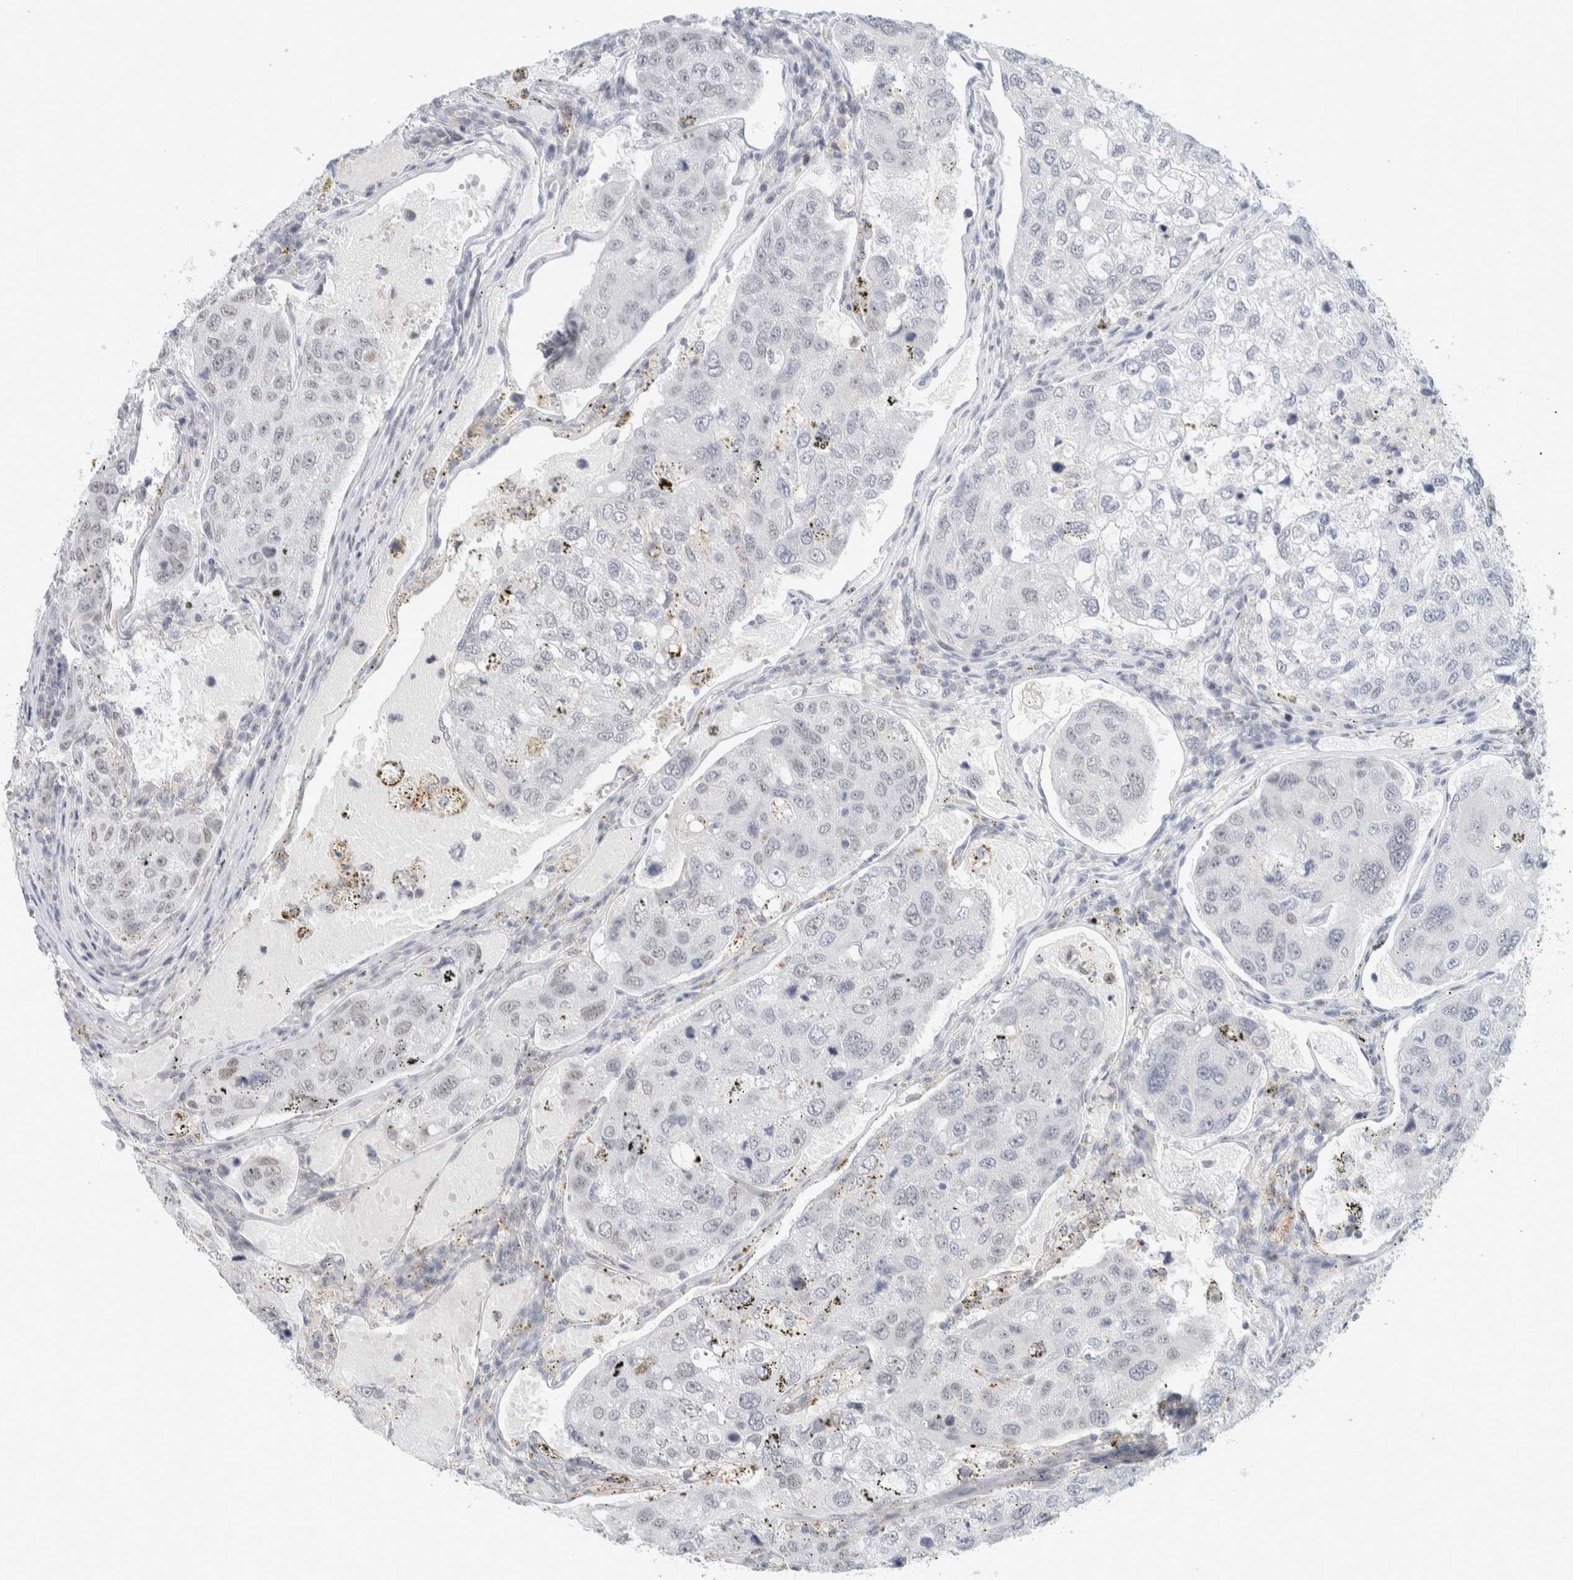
{"staining": {"intensity": "negative", "quantity": "none", "location": "none"}, "tissue": "urothelial cancer", "cell_type": "Tumor cells", "image_type": "cancer", "snomed": [{"axis": "morphology", "description": "Urothelial carcinoma, High grade"}, {"axis": "topography", "description": "Lymph node"}, {"axis": "topography", "description": "Urinary bladder"}], "caption": "Urothelial cancer was stained to show a protein in brown. There is no significant expression in tumor cells.", "gene": "CDH17", "patient": {"sex": "male", "age": 51}}